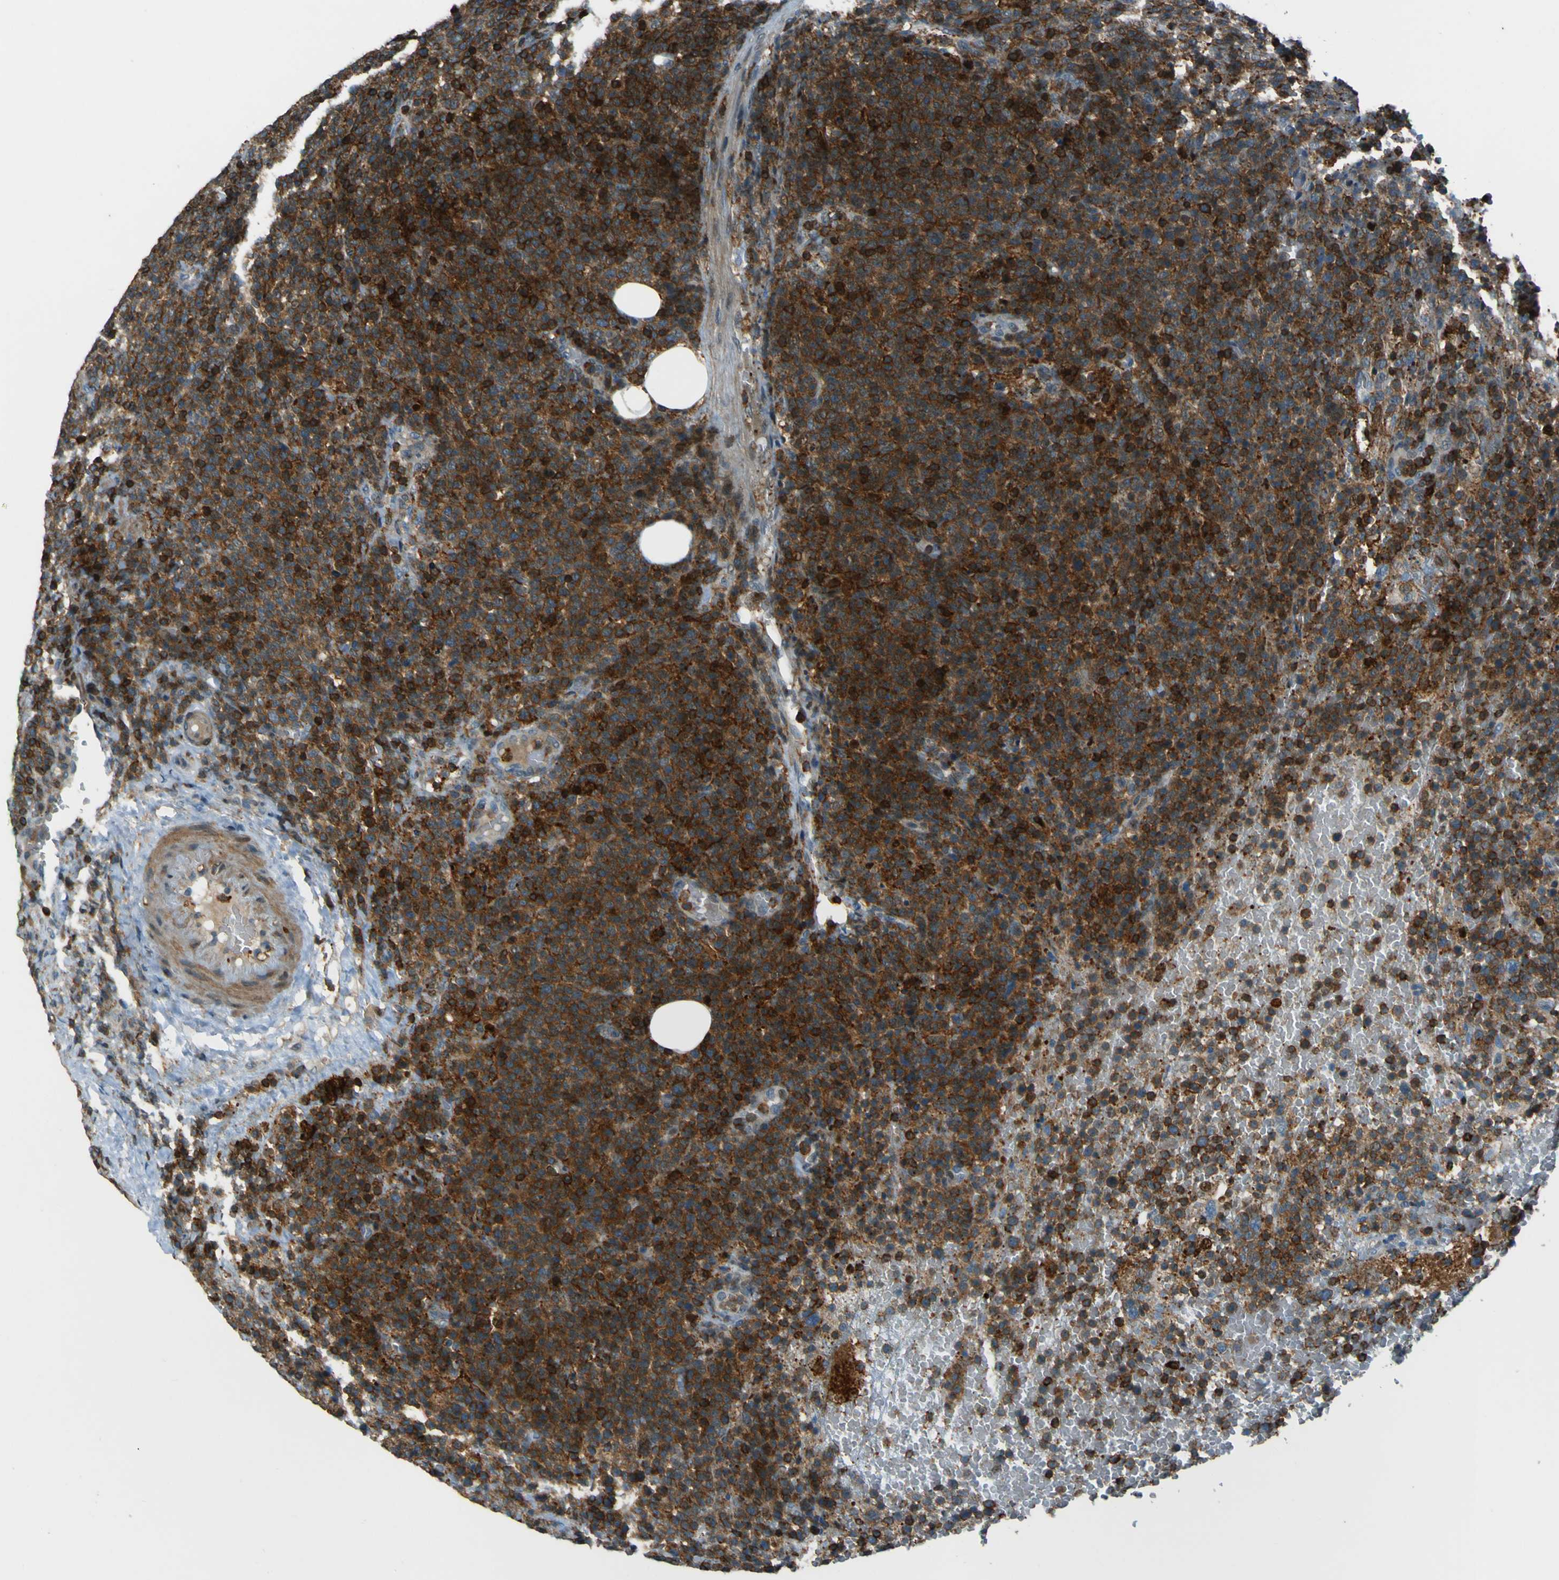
{"staining": {"intensity": "strong", "quantity": ">75%", "location": "cytoplasmic/membranous"}, "tissue": "lymphoma", "cell_type": "Tumor cells", "image_type": "cancer", "snomed": [{"axis": "morphology", "description": "Malignant lymphoma, non-Hodgkin's type, High grade"}, {"axis": "topography", "description": "Lymph node"}], "caption": "Protein expression analysis of human lymphoma reveals strong cytoplasmic/membranous positivity in approximately >75% of tumor cells.", "gene": "PCDHB5", "patient": {"sex": "male", "age": 61}}